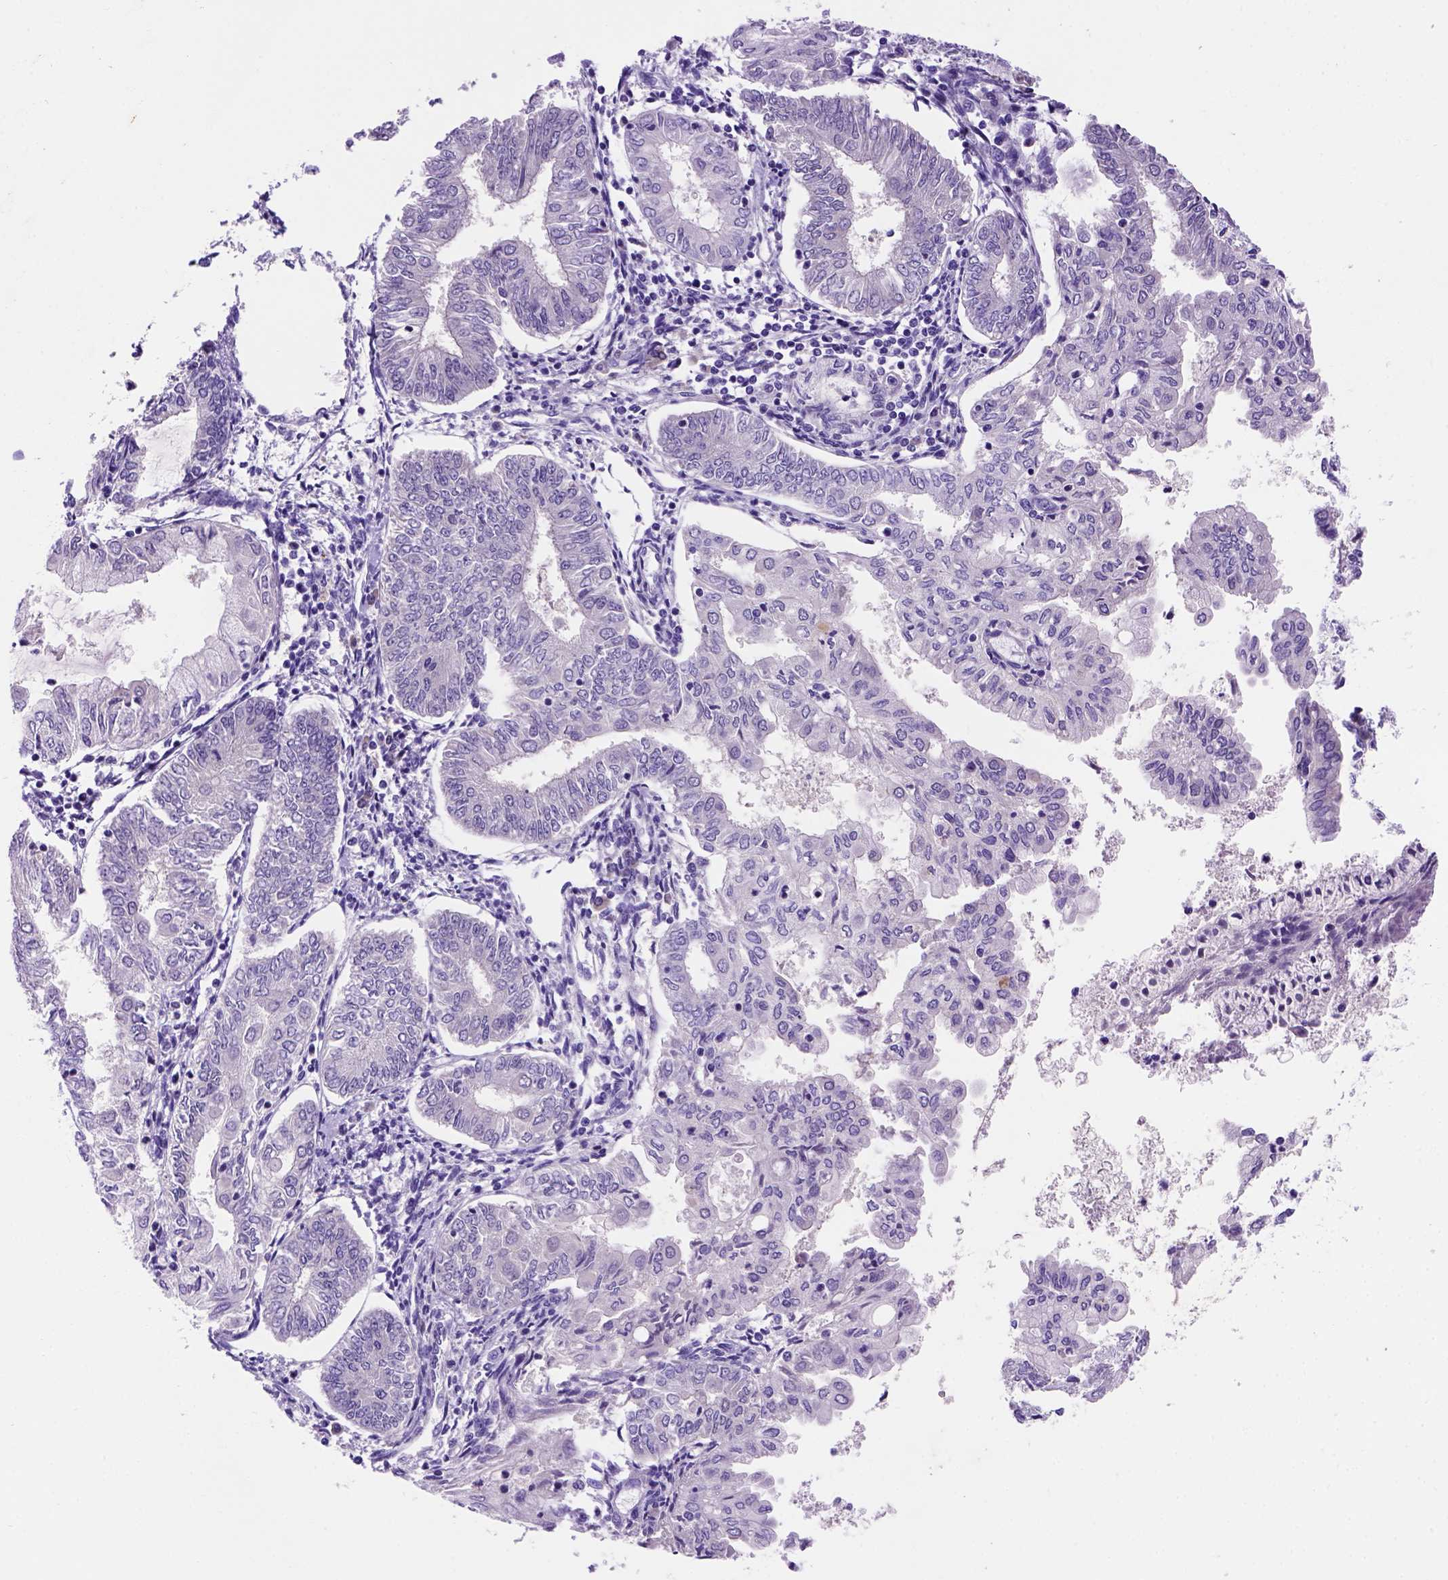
{"staining": {"intensity": "negative", "quantity": "none", "location": "none"}, "tissue": "endometrial cancer", "cell_type": "Tumor cells", "image_type": "cancer", "snomed": [{"axis": "morphology", "description": "Adenocarcinoma, NOS"}, {"axis": "topography", "description": "Endometrium"}], "caption": "Immunohistochemistry image of neoplastic tissue: endometrial cancer (adenocarcinoma) stained with DAB reveals no significant protein staining in tumor cells.", "gene": "FAM81B", "patient": {"sex": "female", "age": 68}}